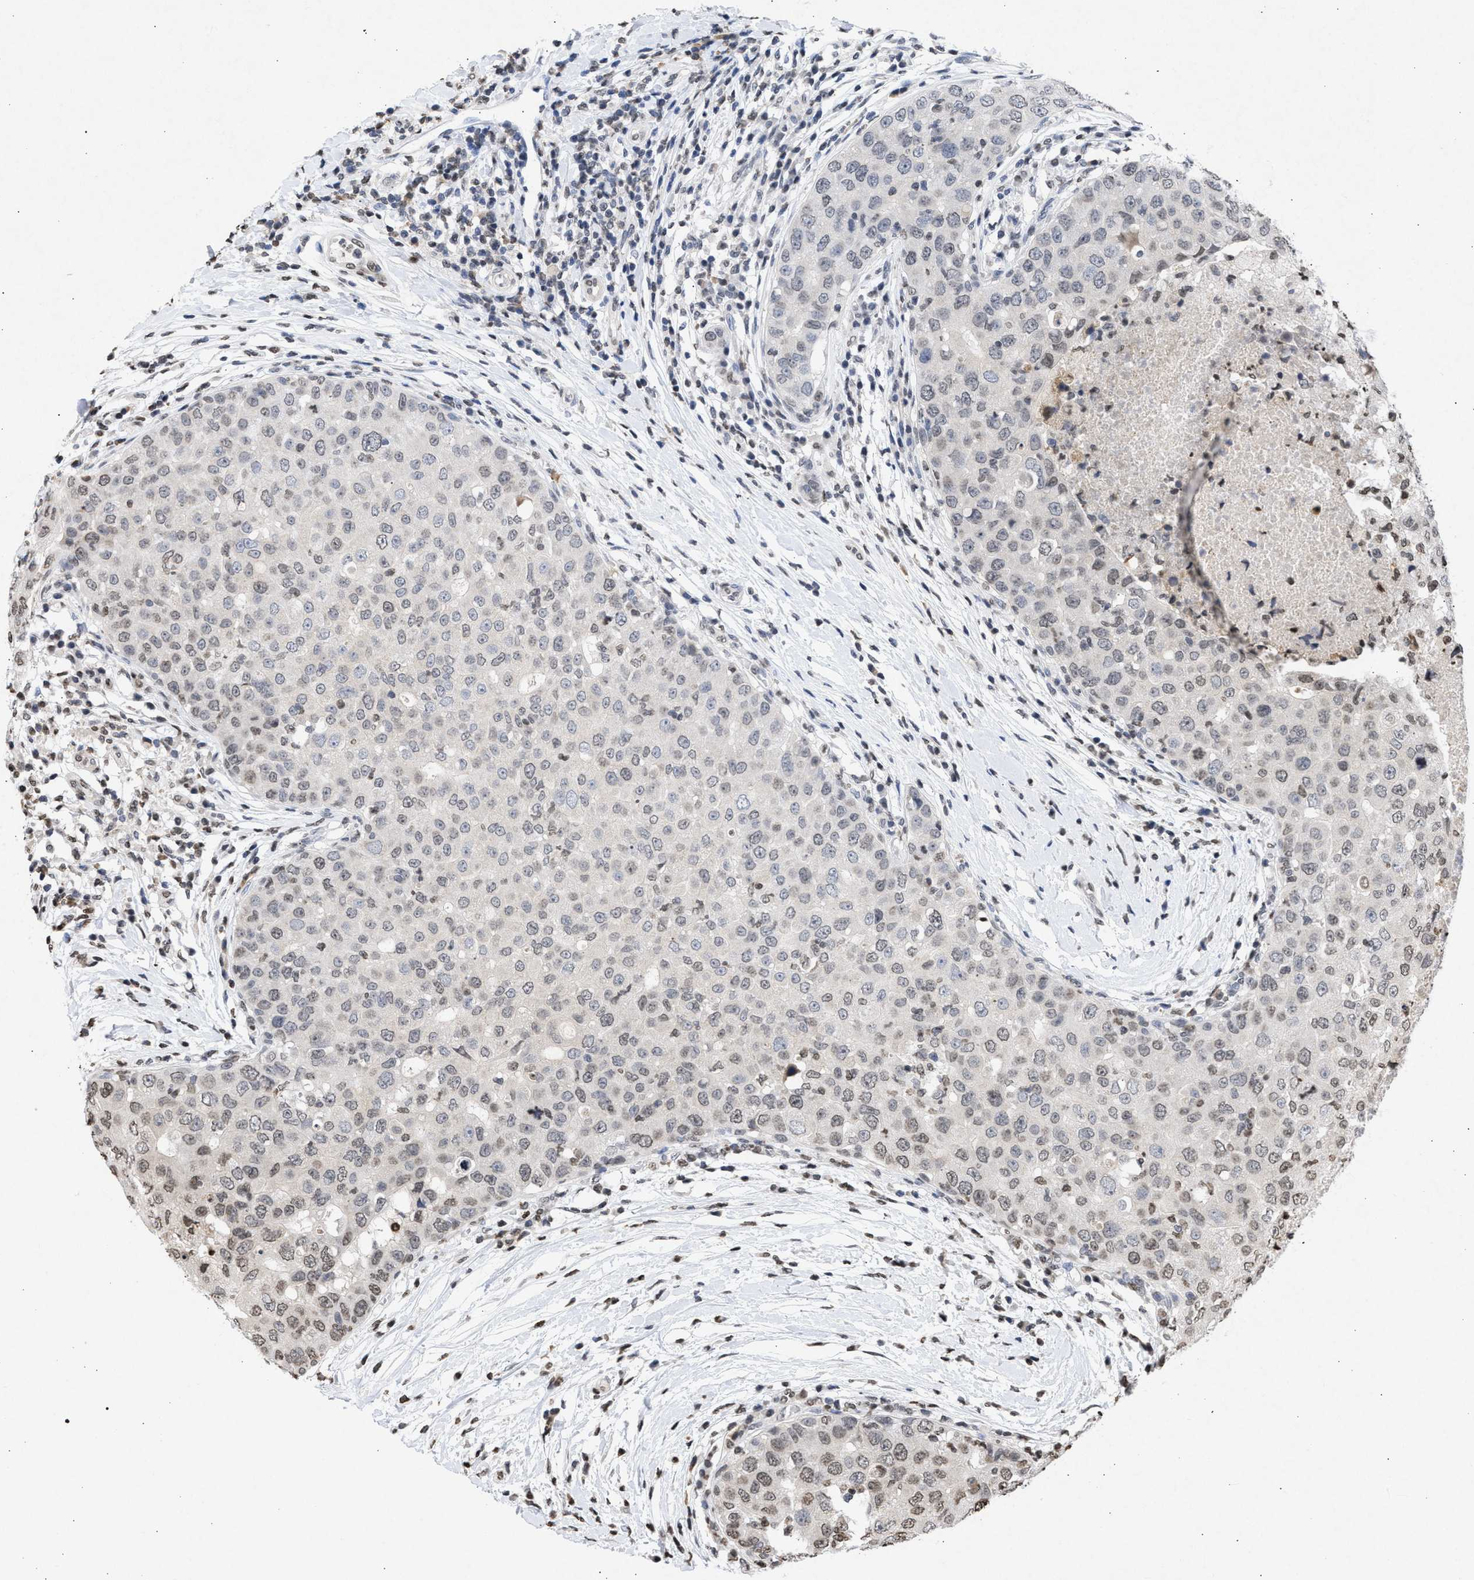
{"staining": {"intensity": "weak", "quantity": "25%-75%", "location": "nuclear"}, "tissue": "breast cancer", "cell_type": "Tumor cells", "image_type": "cancer", "snomed": [{"axis": "morphology", "description": "Duct carcinoma"}, {"axis": "topography", "description": "Breast"}], "caption": "There is low levels of weak nuclear staining in tumor cells of breast cancer (invasive ductal carcinoma), as demonstrated by immunohistochemical staining (brown color).", "gene": "NUP35", "patient": {"sex": "female", "age": 27}}